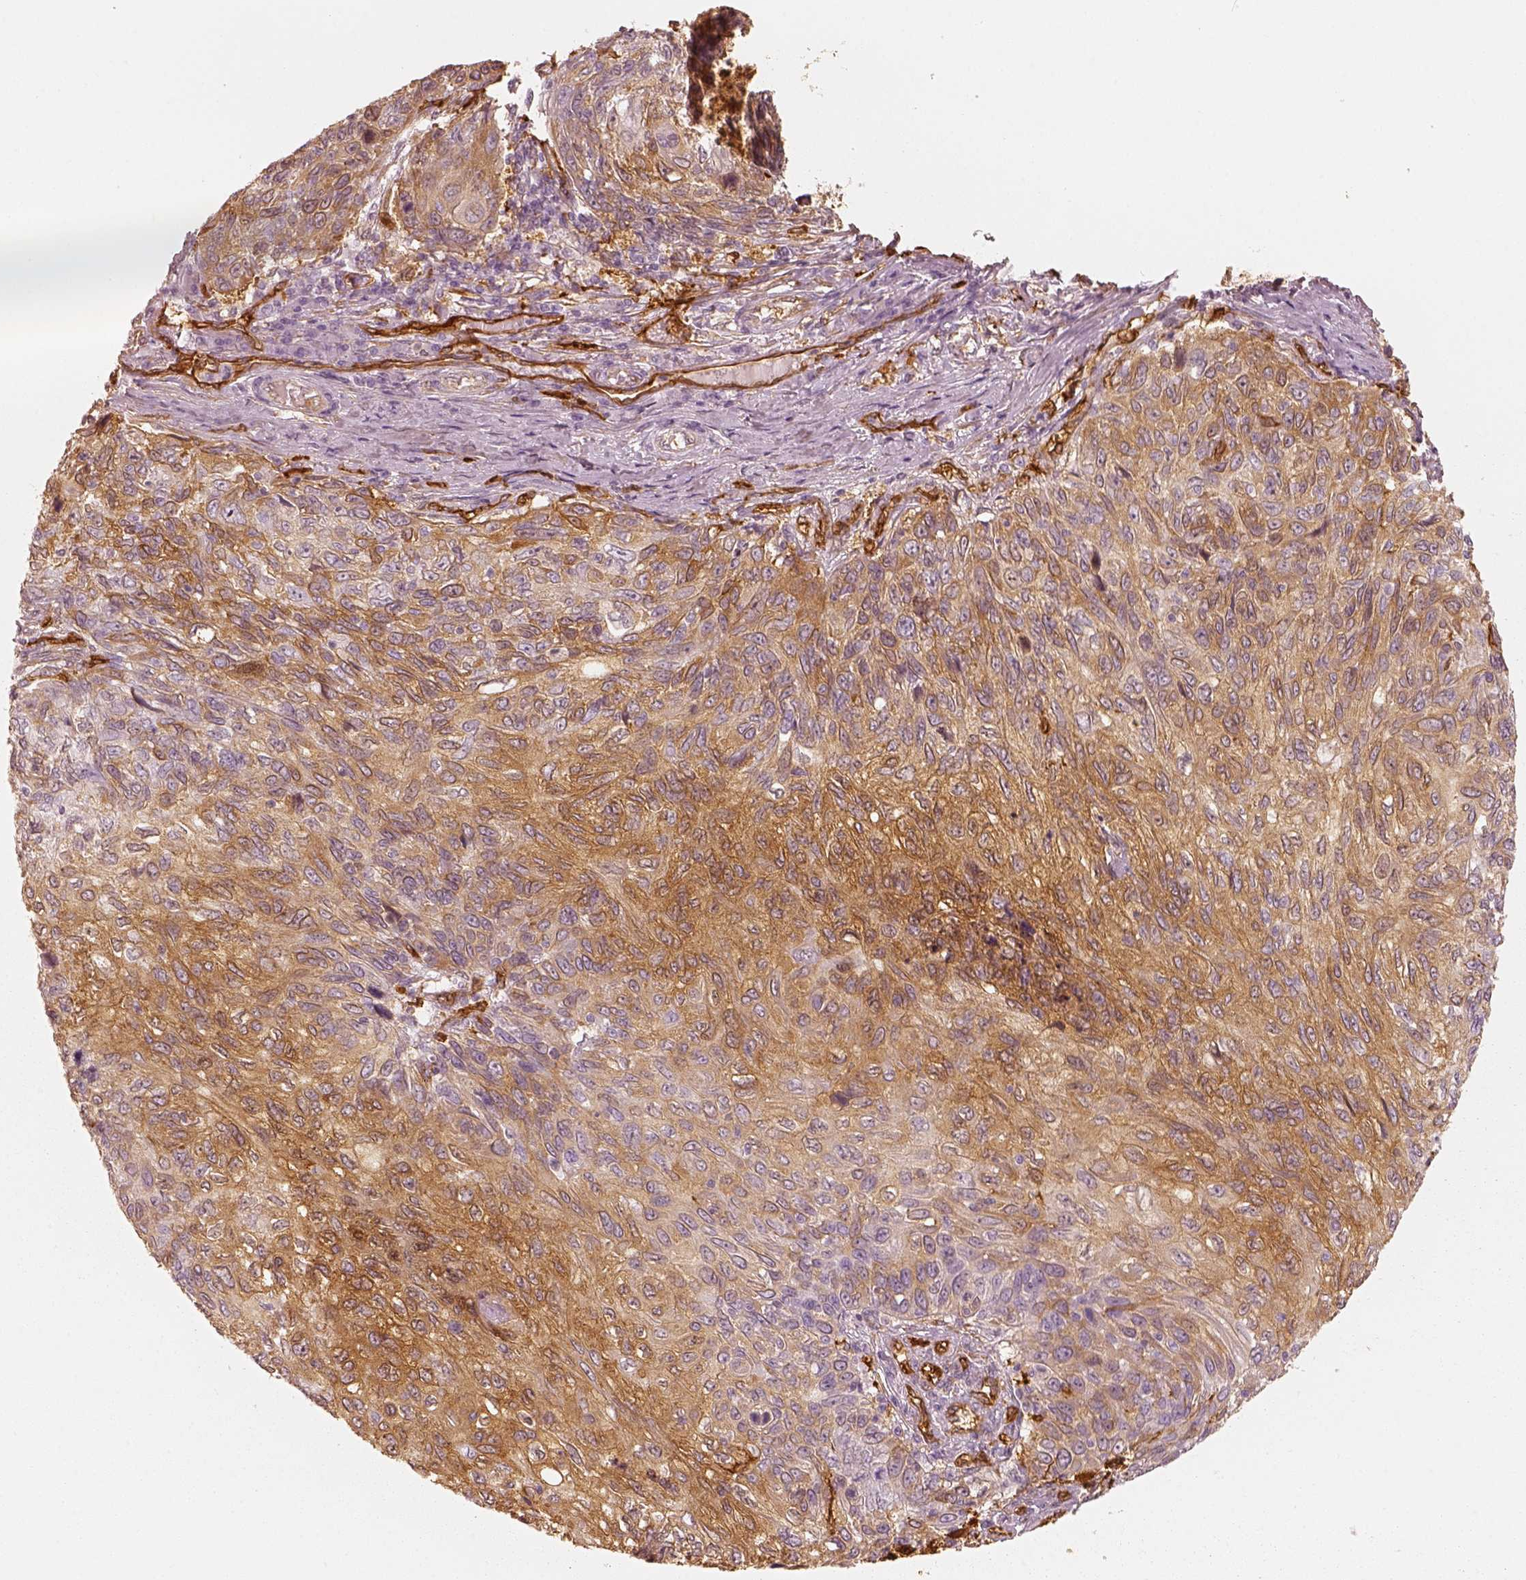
{"staining": {"intensity": "moderate", "quantity": "25%-75%", "location": "cytoplasmic/membranous"}, "tissue": "skin cancer", "cell_type": "Tumor cells", "image_type": "cancer", "snomed": [{"axis": "morphology", "description": "Squamous cell carcinoma, NOS"}, {"axis": "topography", "description": "Skin"}], "caption": "The micrograph reveals a brown stain indicating the presence of a protein in the cytoplasmic/membranous of tumor cells in skin cancer (squamous cell carcinoma).", "gene": "FSCN1", "patient": {"sex": "male", "age": 92}}